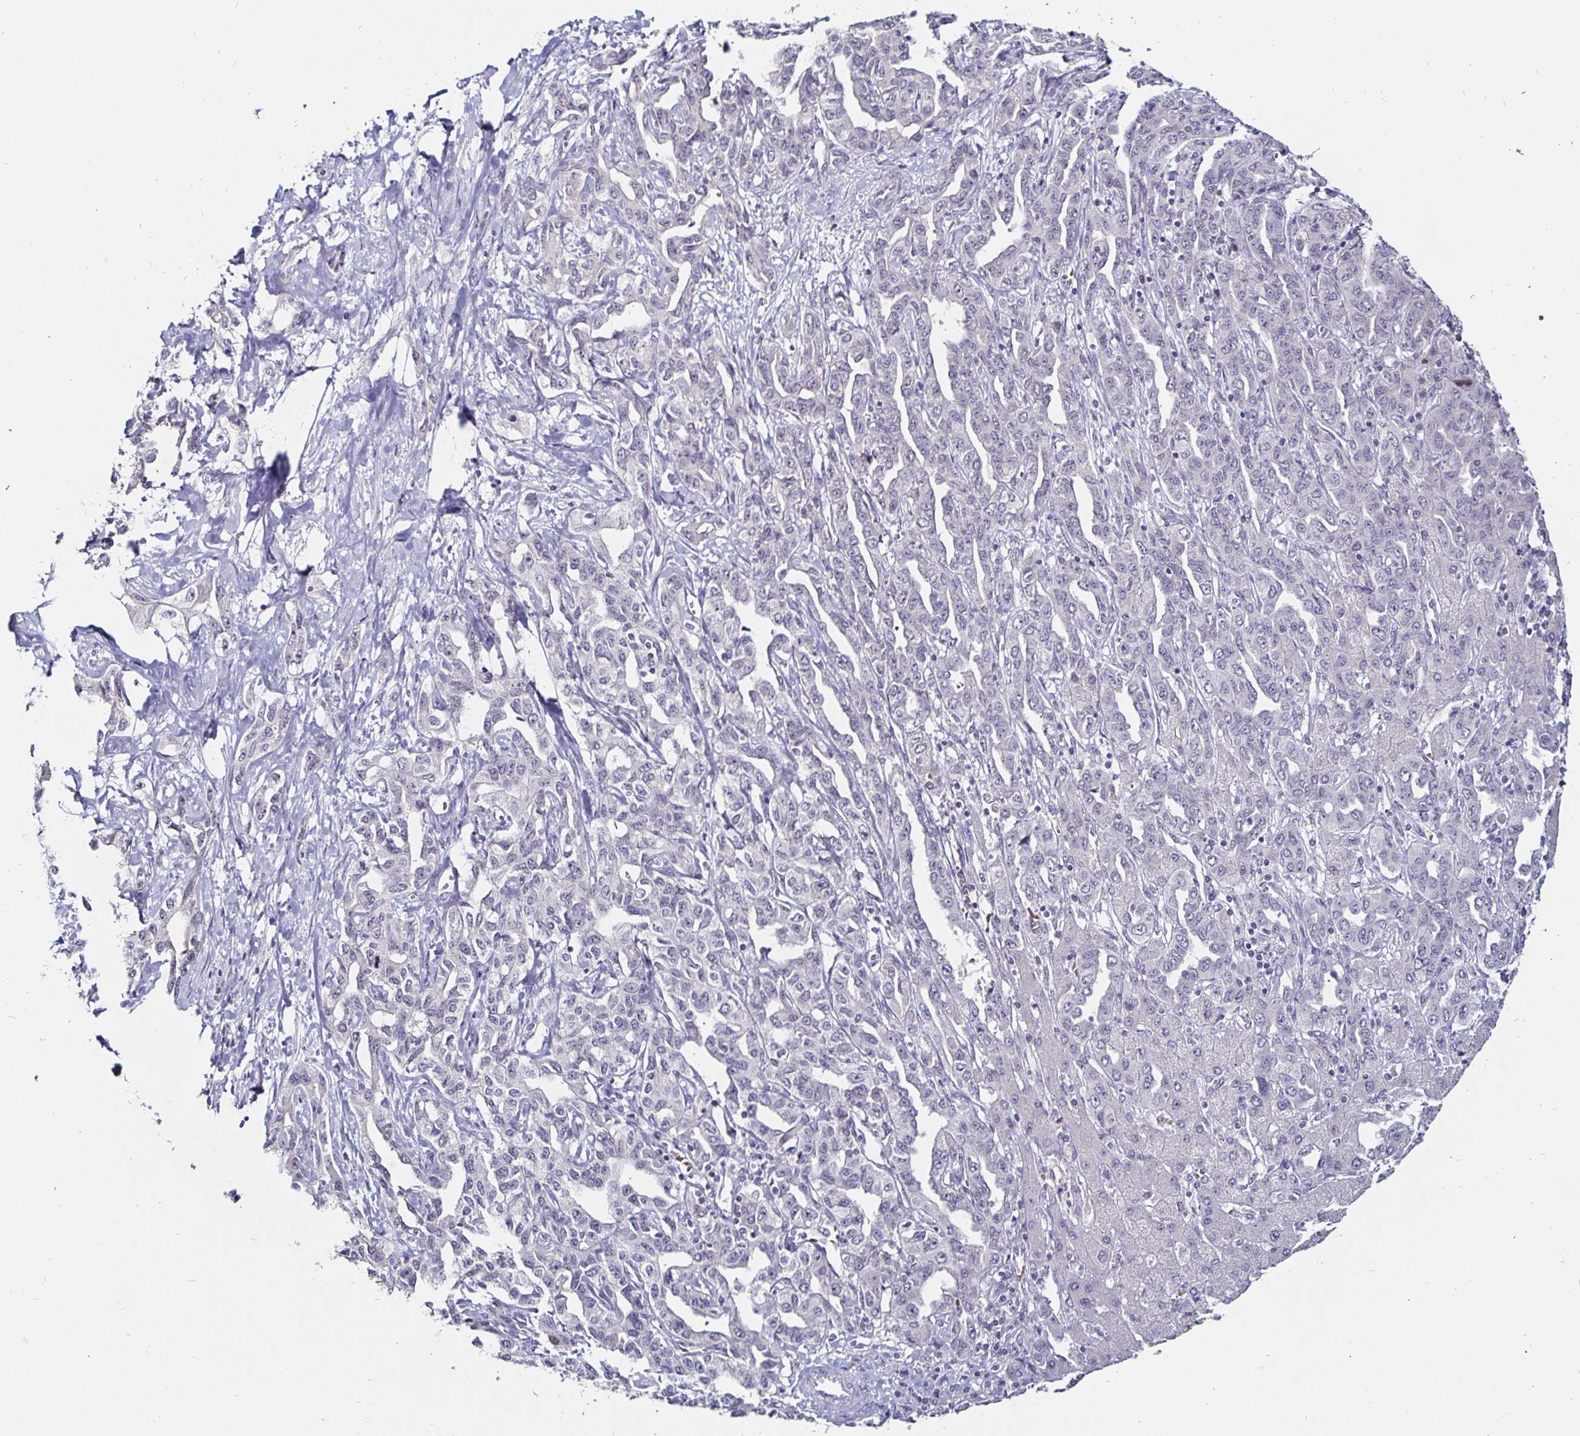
{"staining": {"intensity": "negative", "quantity": "none", "location": "none"}, "tissue": "liver cancer", "cell_type": "Tumor cells", "image_type": "cancer", "snomed": [{"axis": "morphology", "description": "Cholangiocarcinoma"}, {"axis": "topography", "description": "Liver"}], "caption": "A high-resolution image shows IHC staining of liver cancer (cholangiocarcinoma), which demonstrates no significant expression in tumor cells.", "gene": "FAIM2", "patient": {"sex": "male", "age": 59}}